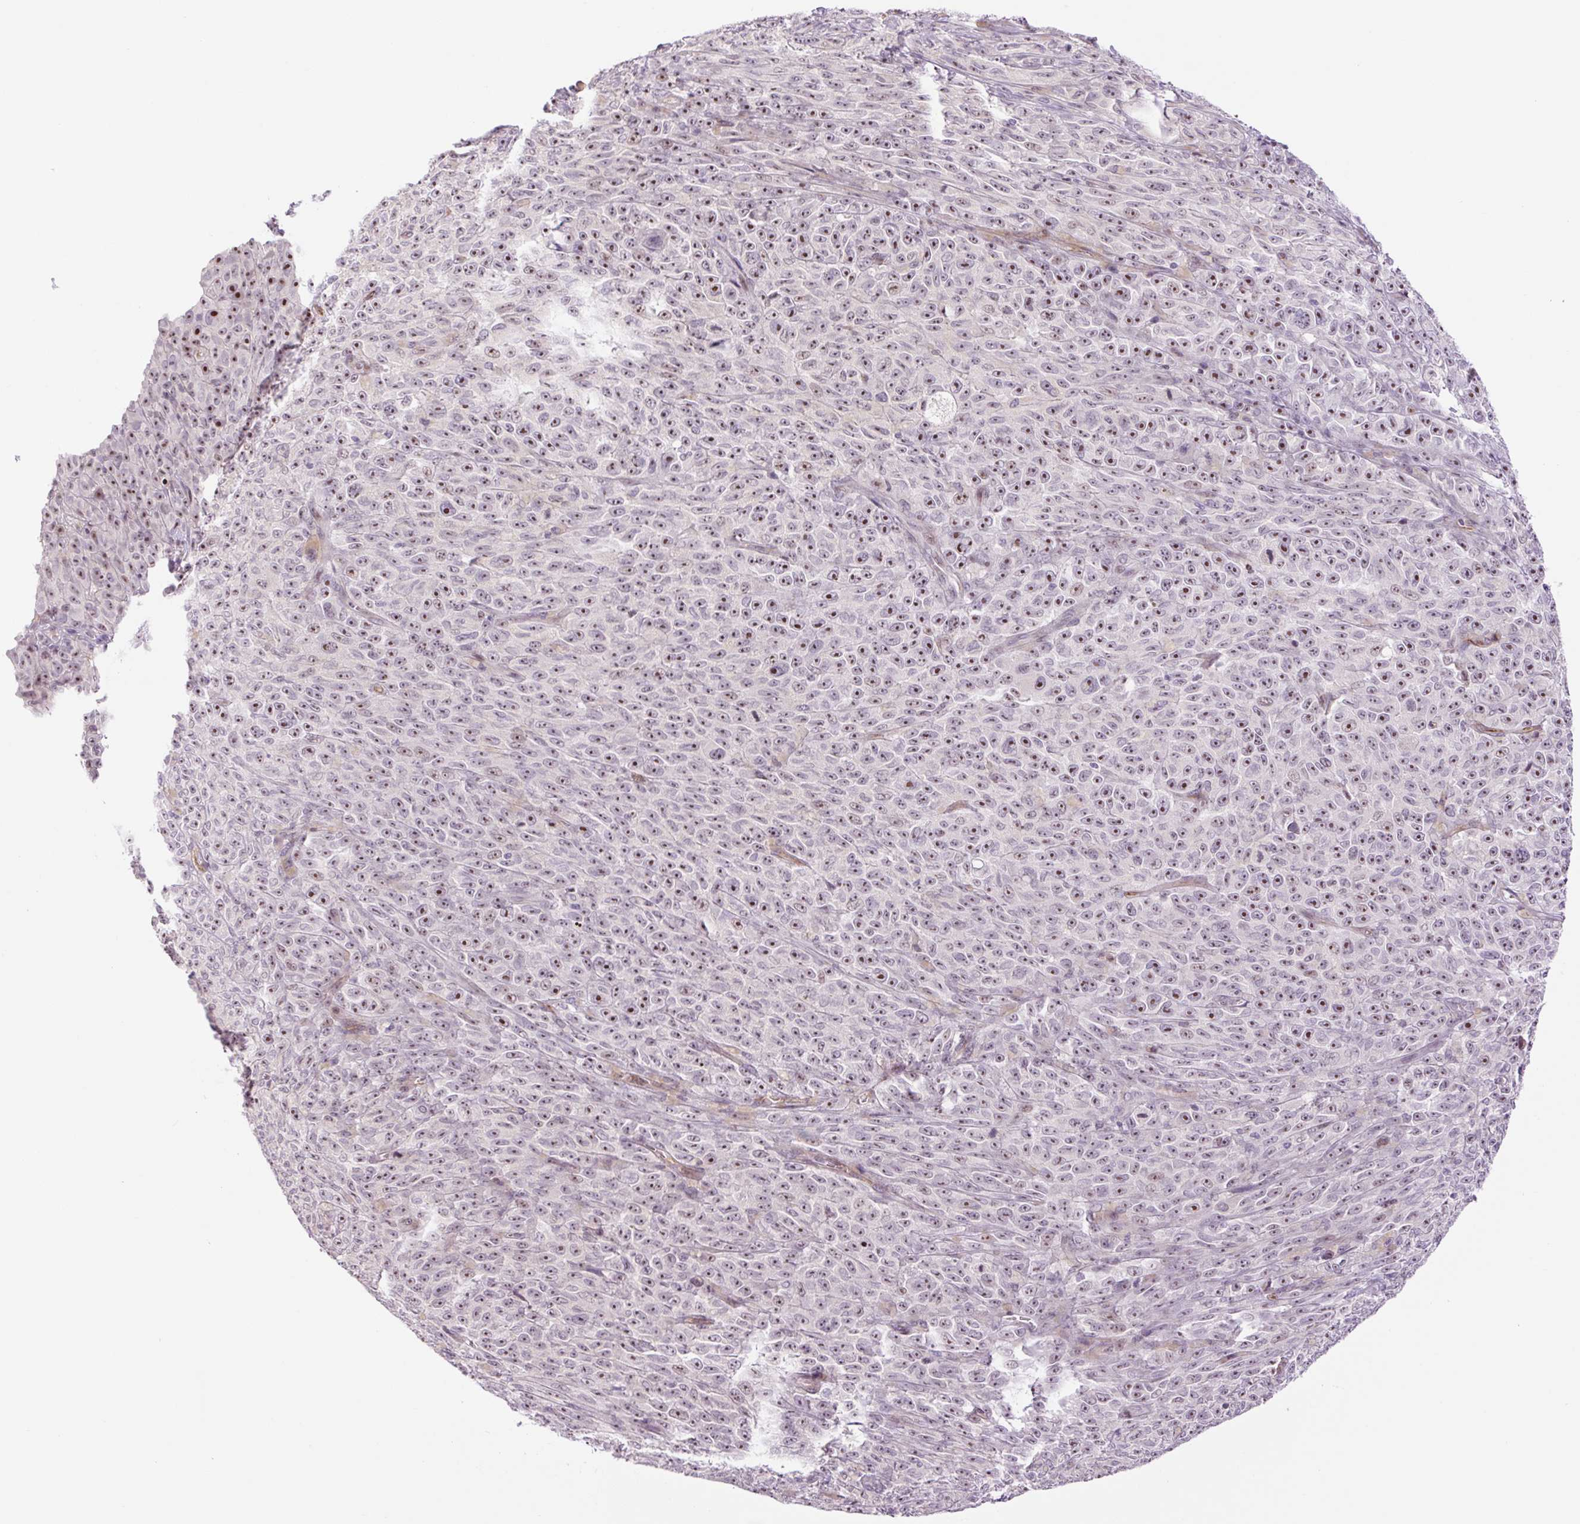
{"staining": {"intensity": "moderate", "quantity": ">75%", "location": "nuclear"}, "tissue": "melanoma", "cell_type": "Tumor cells", "image_type": "cancer", "snomed": [{"axis": "morphology", "description": "Malignant melanoma, NOS"}, {"axis": "topography", "description": "Skin"}], "caption": "High-power microscopy captured an IHC micrograph of melanoma, revealing moderate nuclear expression in approximately >75% of tumor cells.", "gene": "ZNF417", "patient": {"sex": "female", "age": 82}}